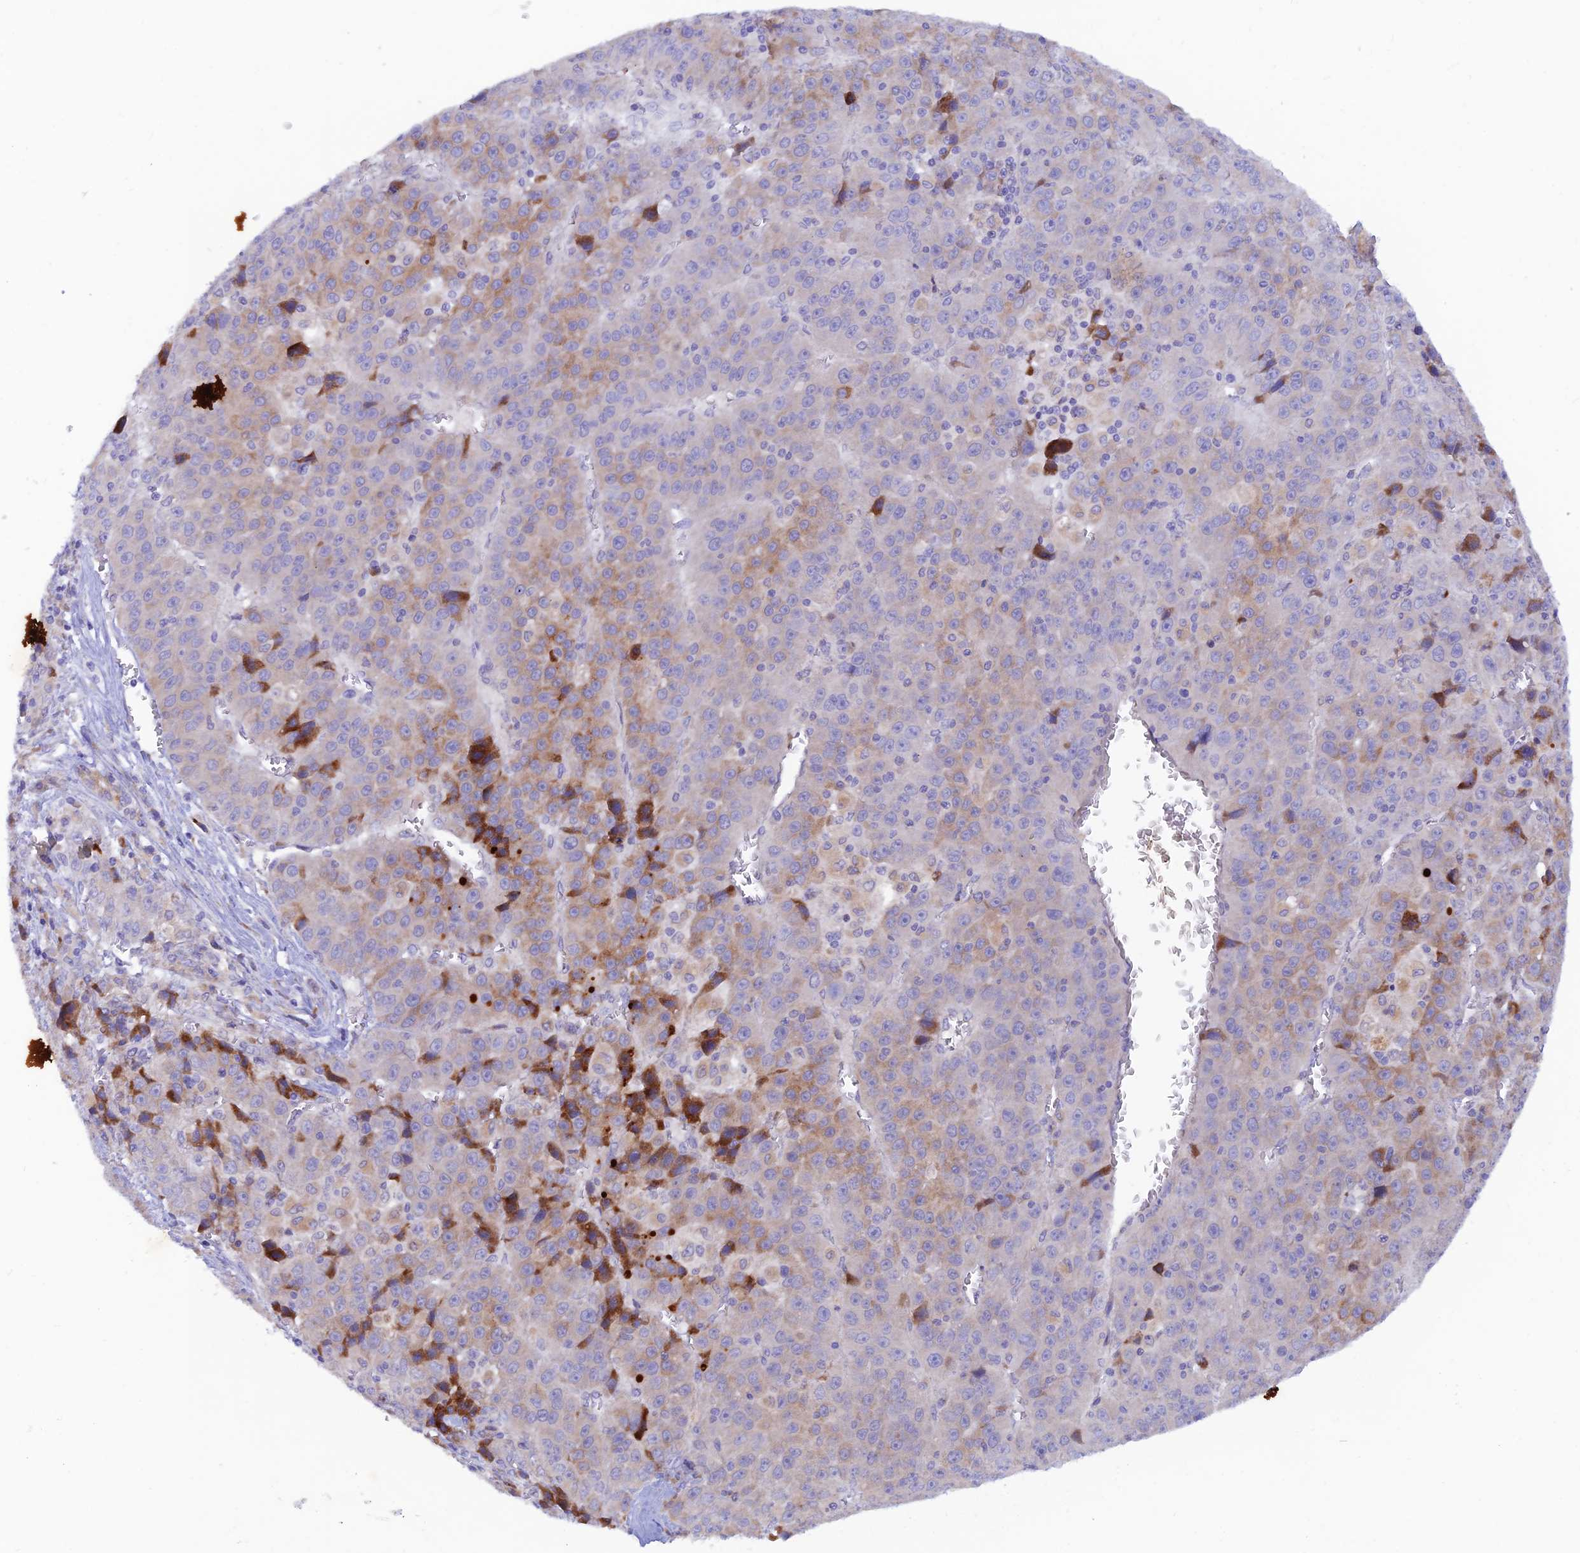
{"staining": {"intensity": "strong", "quantity": "<25%", "location": "cytoplasmic/membranous"}, "tissue": "liver cancer", "cell_type": "Tumor cells", "image_type": "cancer", "snomed": [{"axis": "morphology", "description": "Carcinoma, Hepatocellular, NOS"}, {"axis": "topography", "description": "Liver"}], "caption": "An image of human liver cancer stained for a protein reveals strong cytoplasmic/membranous brown staining in tumor cells. (IHC, brightfield microscopy, high magnification).", "gene": "GMCL1", "patient": {"sex": "female", "age": 53}}